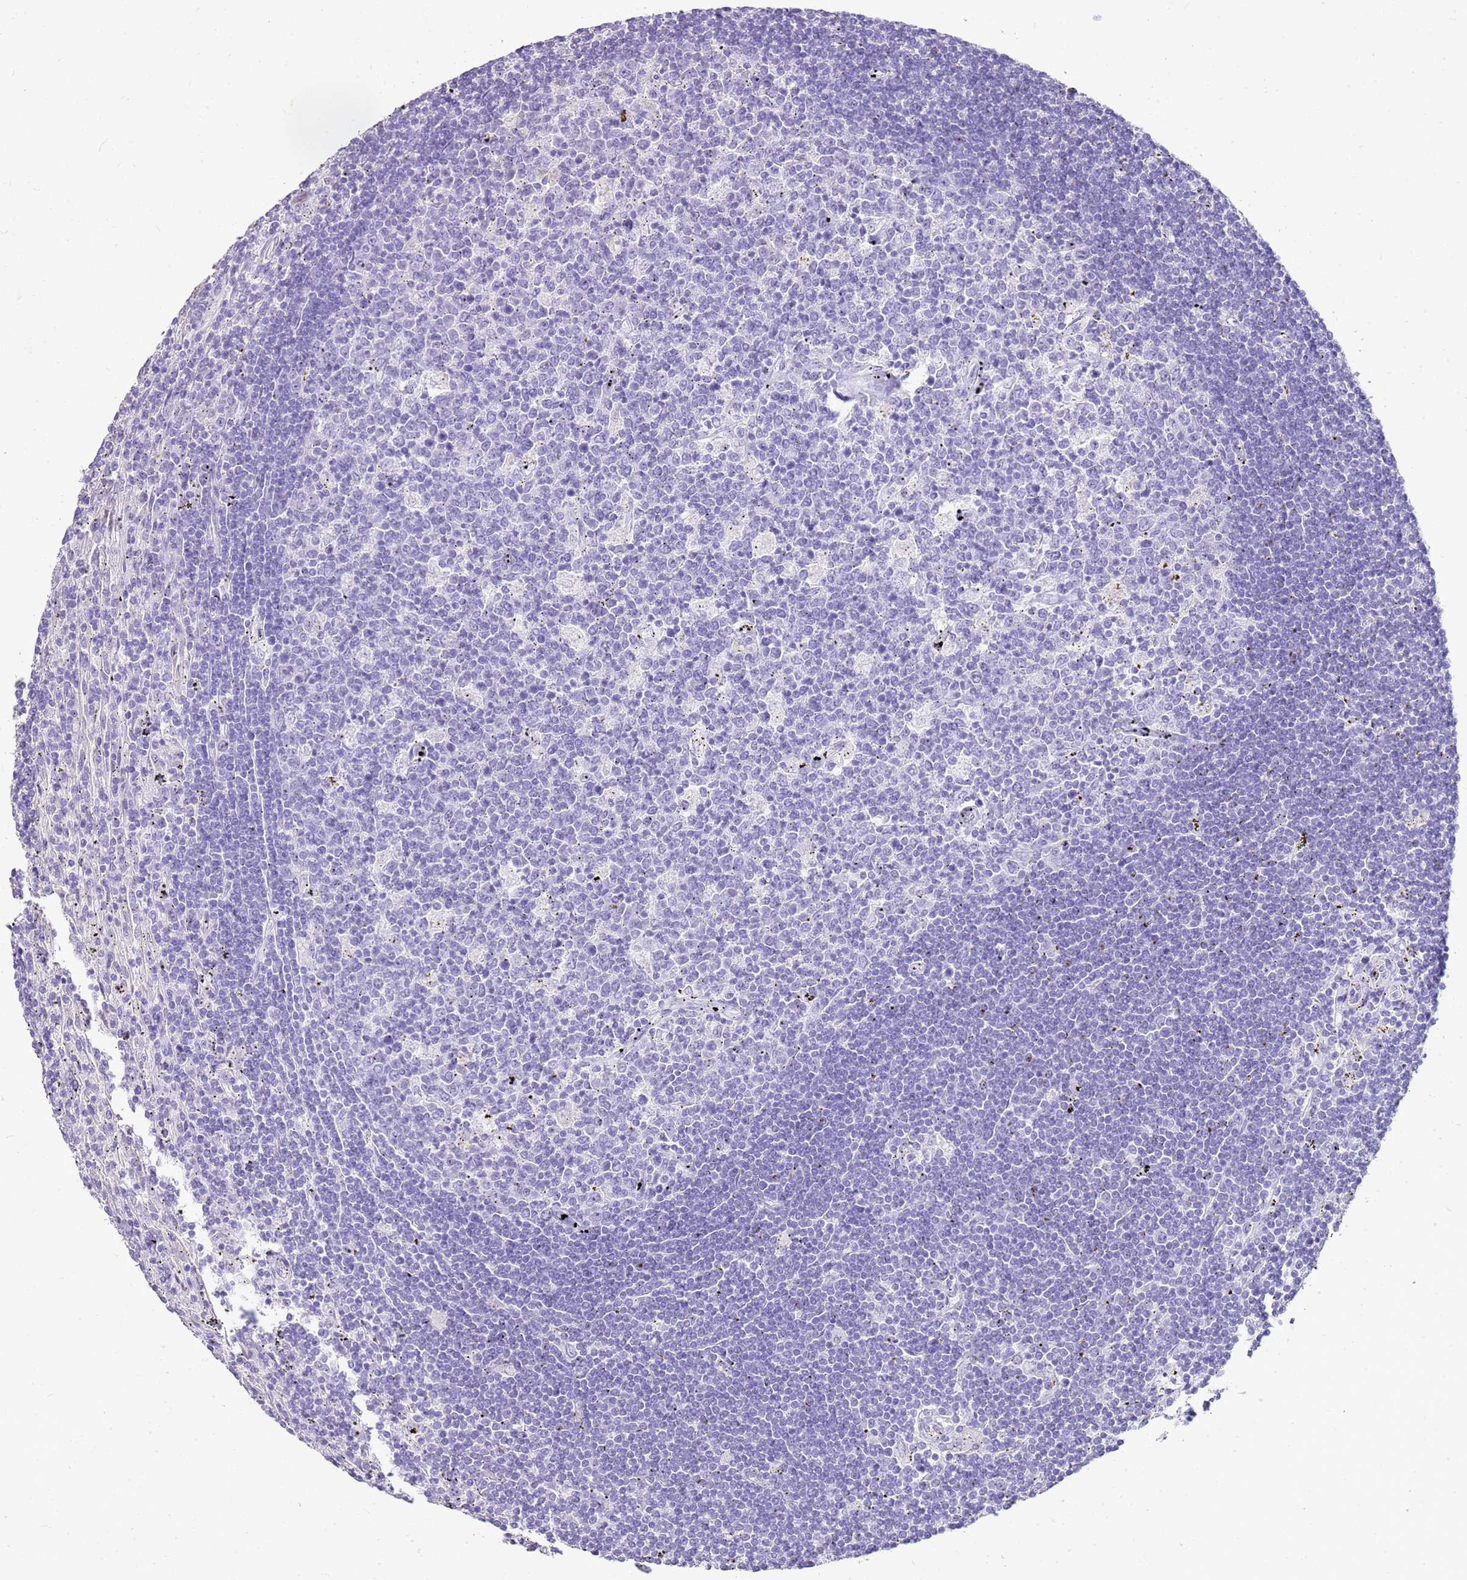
{"staining": {"intensity": "negative", "quantity": "none", "location": "none"}, "tissue": "lymphoma", "cell_type": "Tumor cells", "image_type": "cancer", "snomed": [{"axis": "morphology", "description": "Malignant lymphoma, non-Hodgkin's type, Low grade"}, {"axis": "topography", "description": "Spleen"}], "caption": "This image is of lymphoma stained with immunohistochemistry (IHC) to label a protein in brown with the nuclei are counter-stained blue. There is no staining in tumor cells. (DAB (3,3'-diaminobenzidine) IHC, high magnification).", "gene": "SULT1E1", "patient": {"sex": "male", "age": 76}}